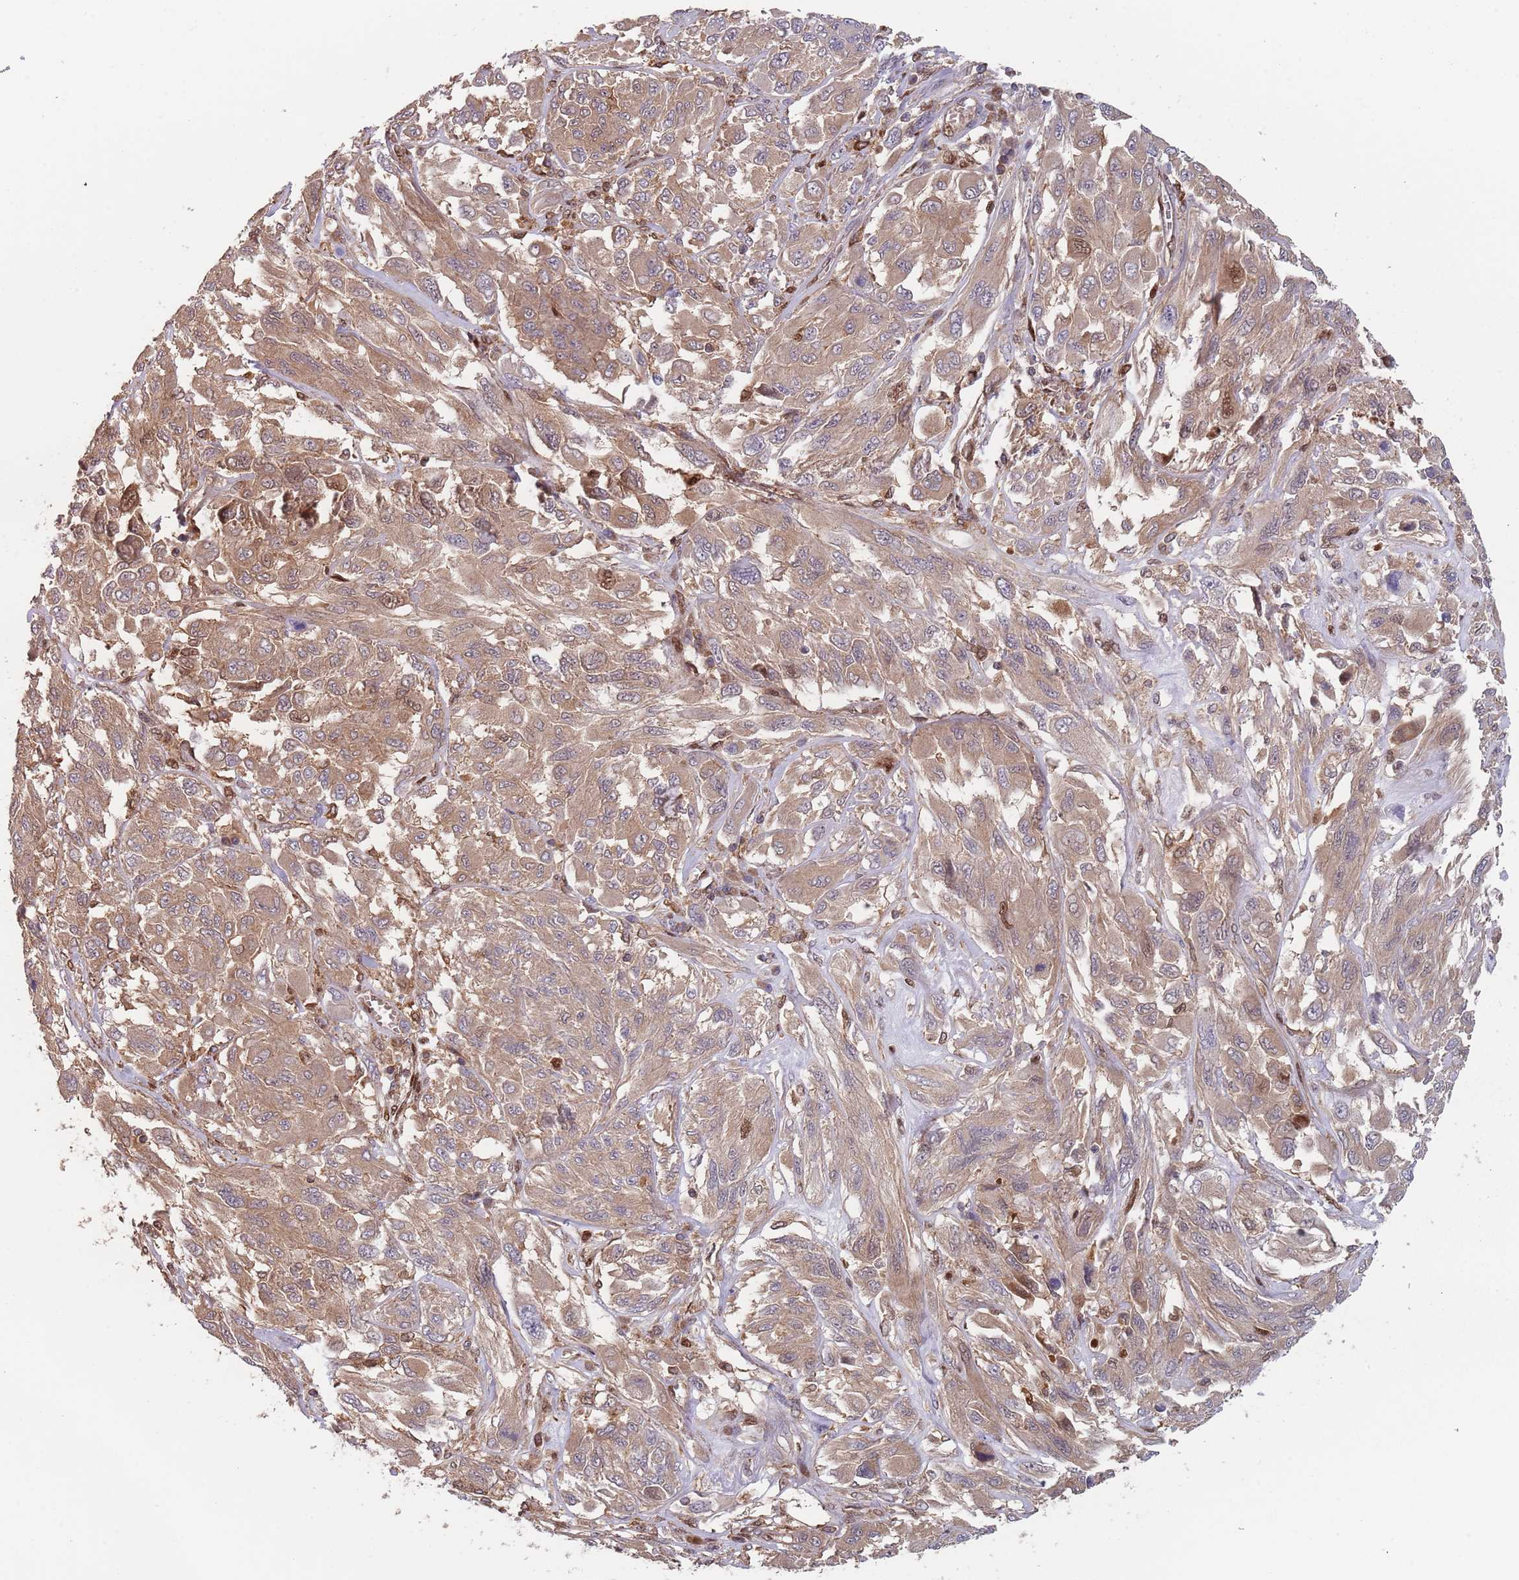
{"staining": {"intensity": "moderate", "quantity": ">75%", "location": "cytoplasmic/membranous"}, "tissue": "melanoma", "cell_type": "Tumor cells", "image_type": "cancer", "snomed": [{"axis": "morphology", "description": "Malignant melanoma, NOS"}, {"axis": "topography", "description": "Skin"}], "caption": "IHC of melanoma demonstrates medium levels of moderate cytoplasmic/membranous staining in approximately >75% of tumor cells. Using DAB (3,3'-diaminobenzidine) (brown) and hematoxylin (blue) stains, captured at high magnification using brightfield microscopy.", "gene": "GDI2", "patient": {"sex": "female", "age": 91}}